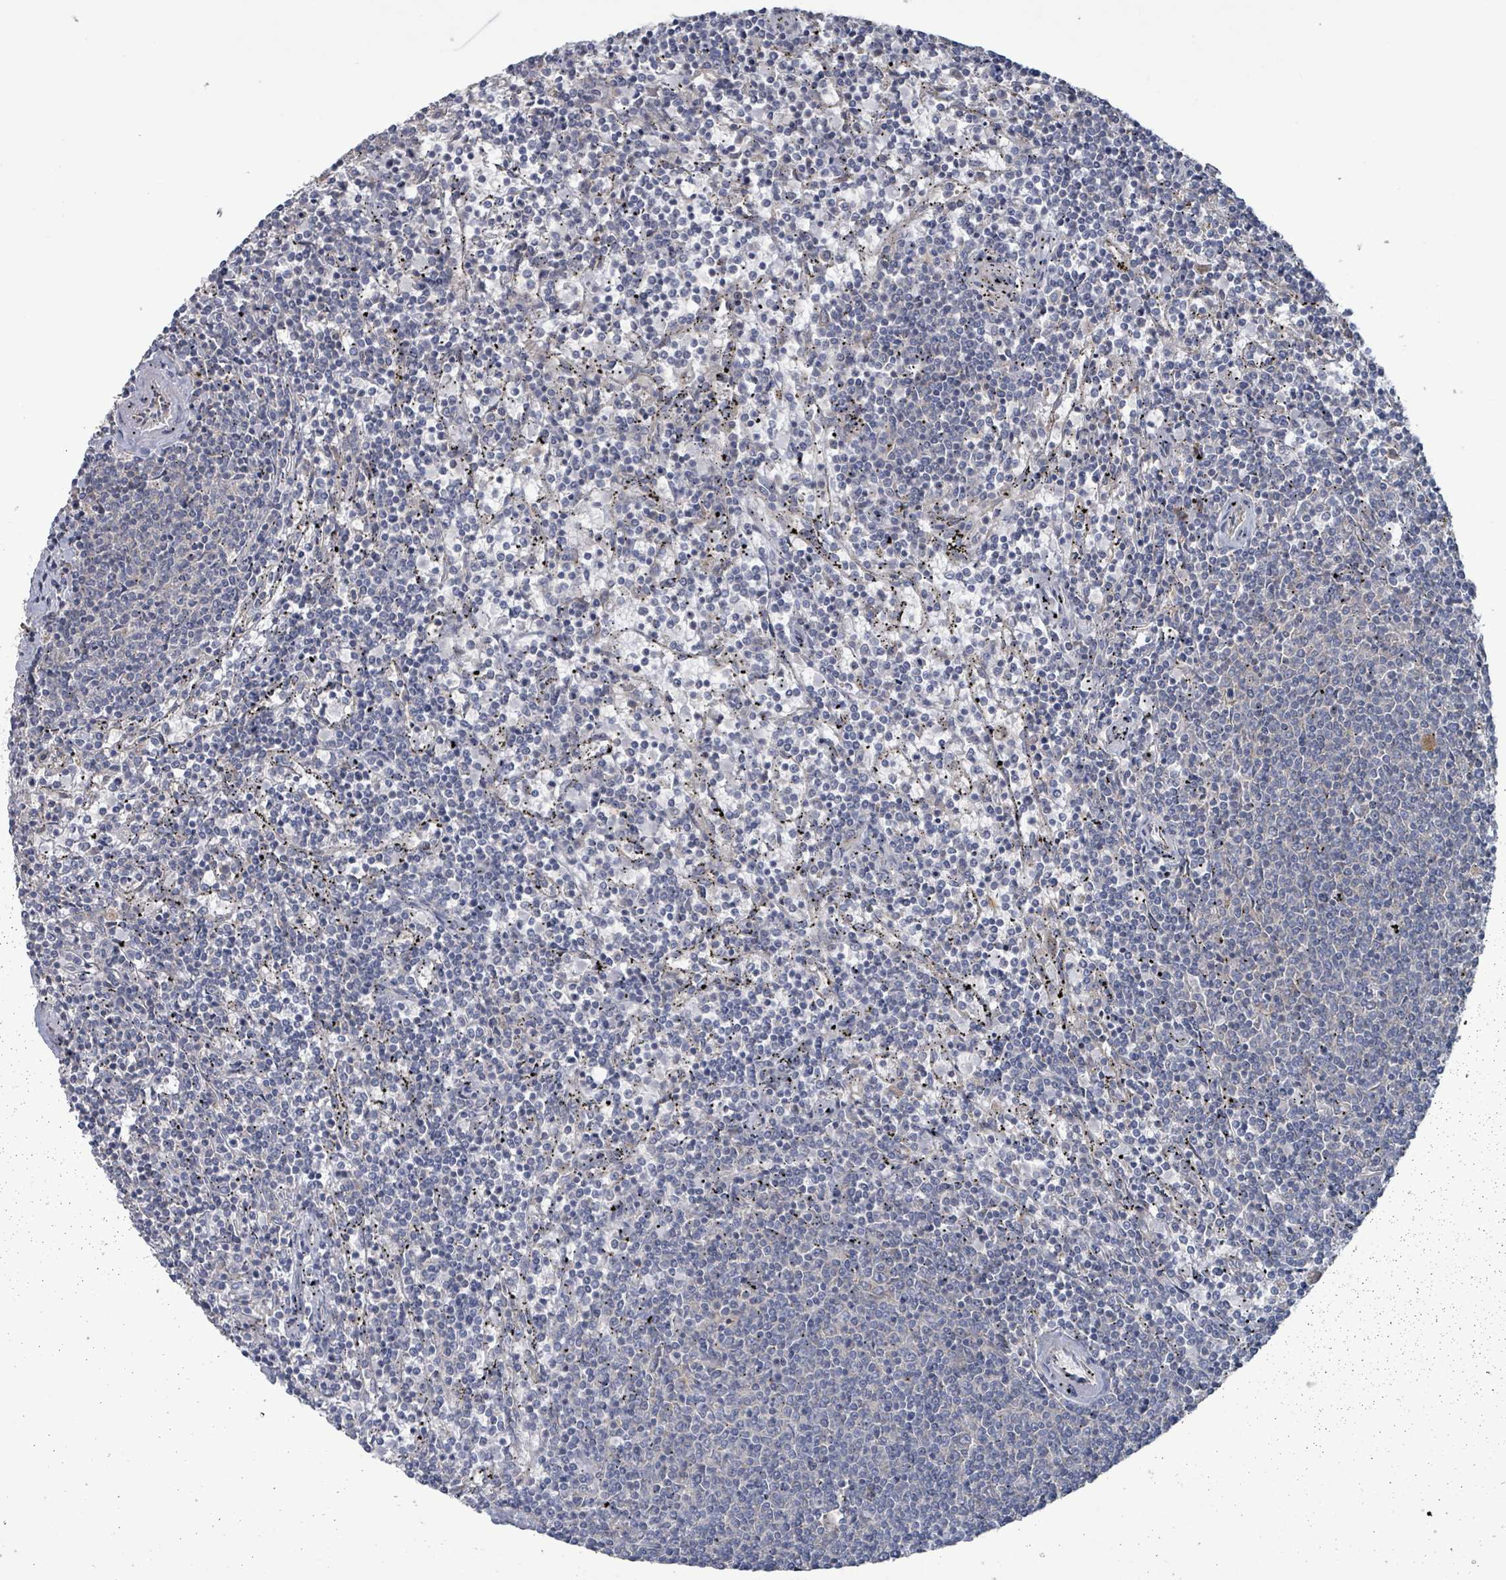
{"staining": {"intensity": "negative", "quantity": "none", "location": "none"}, "tissue": "lymphoma", "cell_type": "Tumor cells", "image_type": "cancer", "snomed": [{"axis": "morphology", "description": "Malignant lymphoma, non-Hodgkin's type, Low grade"}, {"axis": "topography", "description": "Spleen"}], "caption": "The micrograph shows no significant expression in tumor cells of lymphoma.", "gene": "RPL32", "patient": {"sex": "female", "age": 50}}